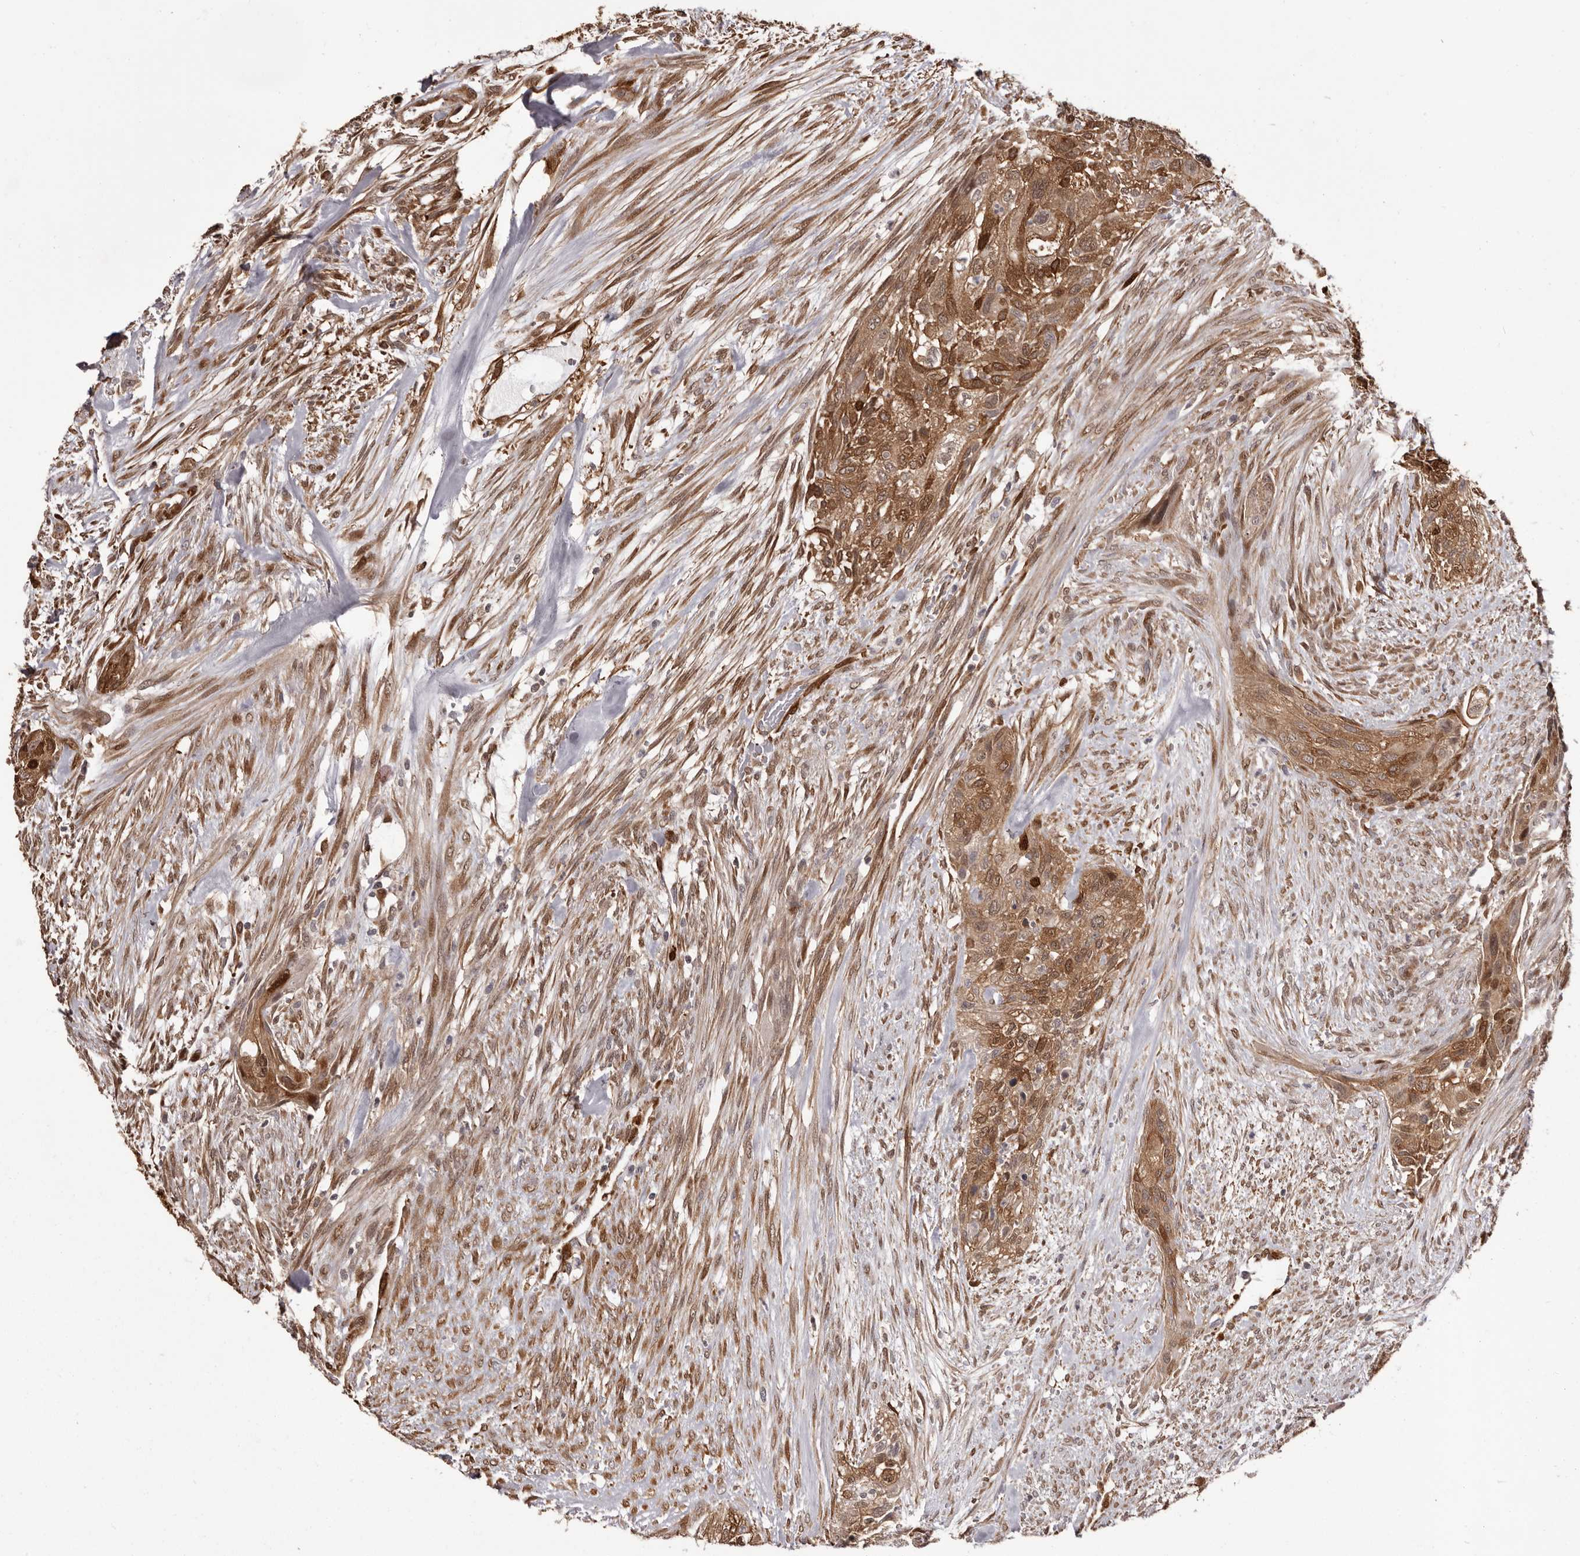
{"staining": {"intensity": "moderate", "quantity": ">75%", "location": "cytoplasmic/membranous"}, "tissue": "urothelial cancer", "cell_type": "Tumor cells", "image_type": "cancer", "snomed": [{"axis": "morphology", "description": "Urothelial carcinoma, High grade"}, {"axis": "topography", "description": "Urinary bladder"}], "caption": "A photomicrograph of urothelial cancer stained for a protein shows moderate cytoplasmic/membranous brown staining in tumor cells.", "gene": "GFOD1", "patient": {"sex": "male", "age": 35}}